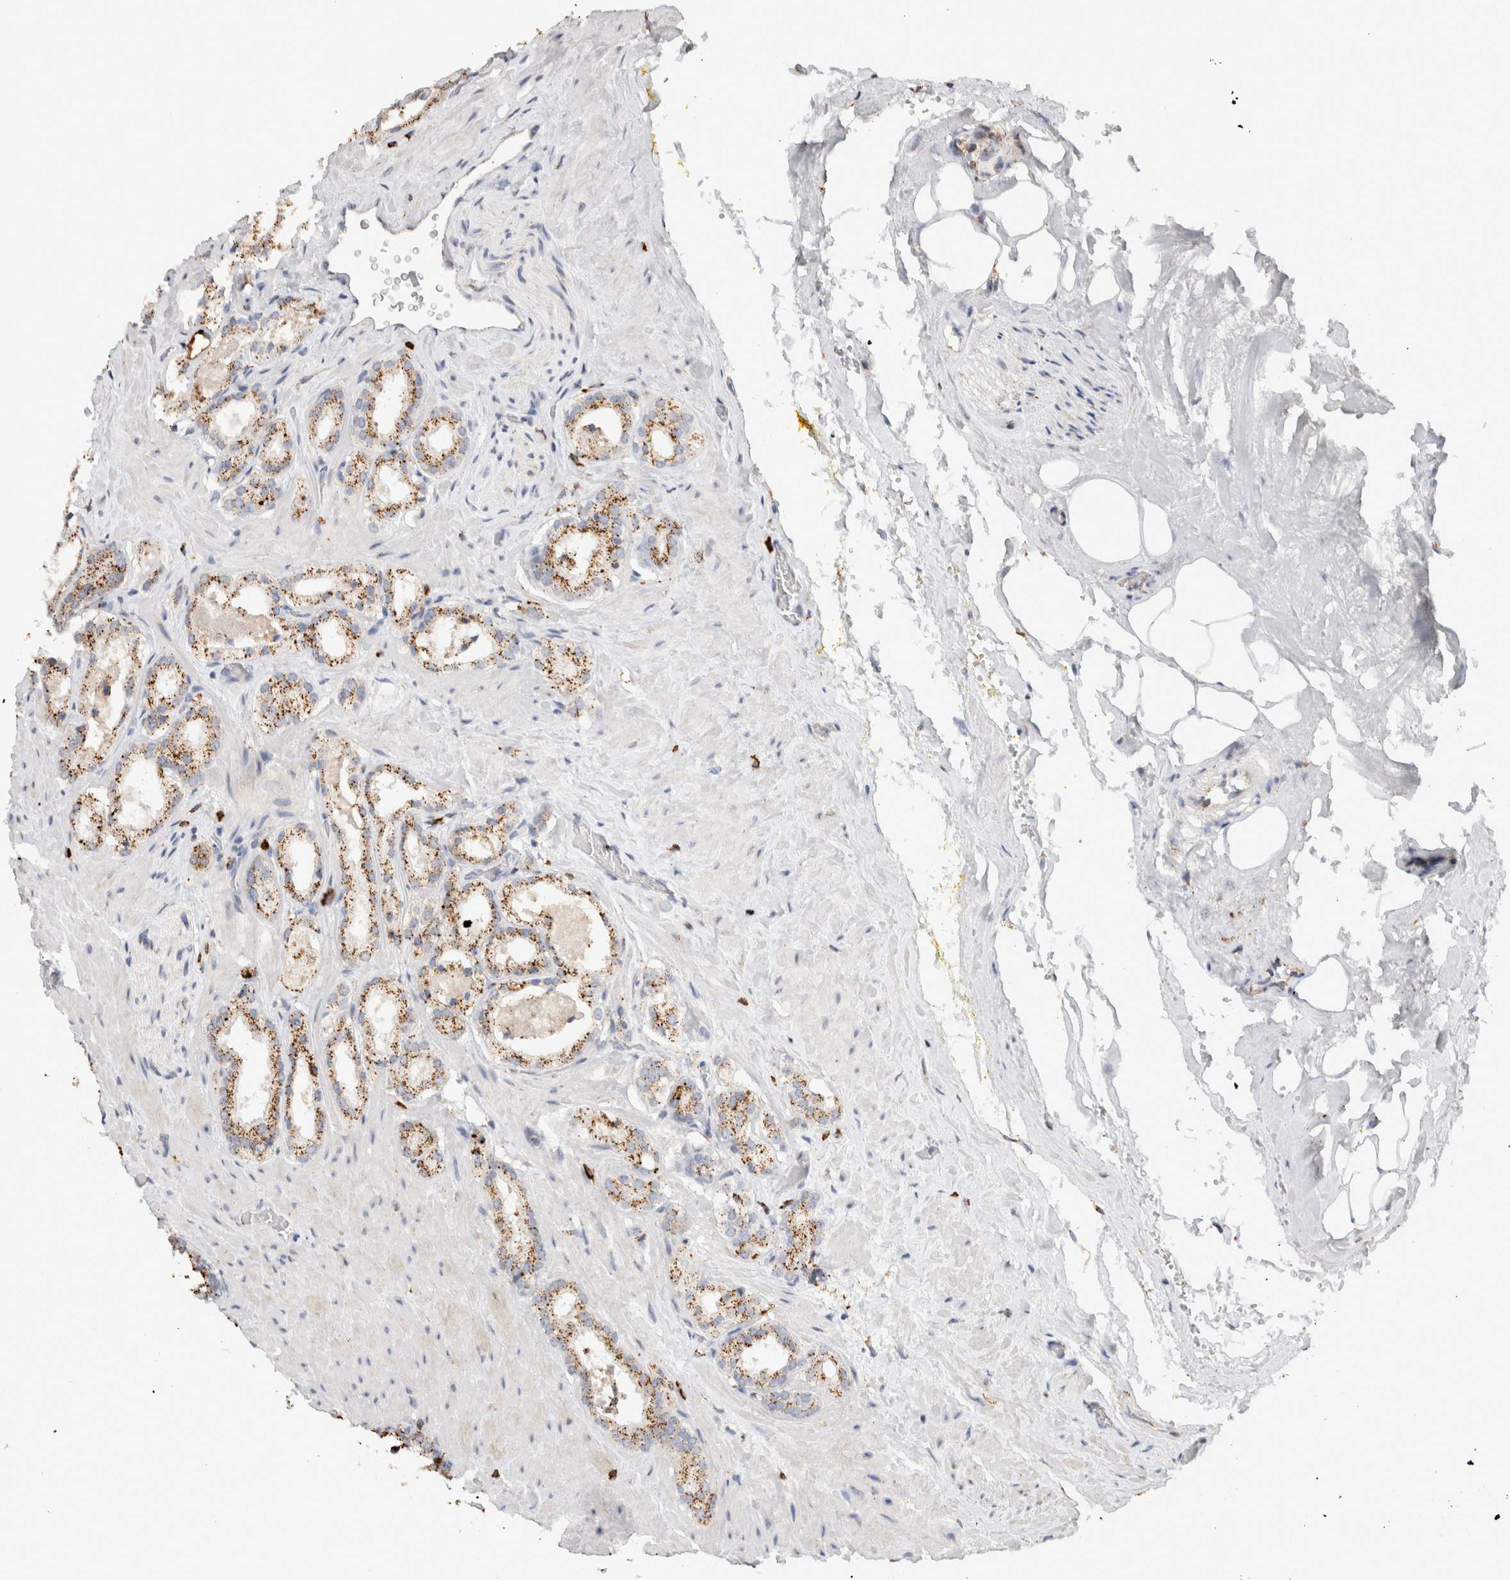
{"staining": {"intensity": "moderate", "quantity": ">75%", "location": "cytoplasmic/membranous"}, "tissue": "prostate cancer", "cell_type": "Tumor cells", "image_type": "cancer", "snomed": [{"axis": "morphology", "description": "Adenocarcinoma, High grade"}, {"axis": "topography", "description": "Prostate"}], "caption": "High-power microscopy captured an IHC histopathology image of prostate cancer, revealing moderate cytoplasmic/membranous expression in approximately >75% of tumor cells.", "gene": "ARSA", "patient": {"sex": "male", "age": 64}}